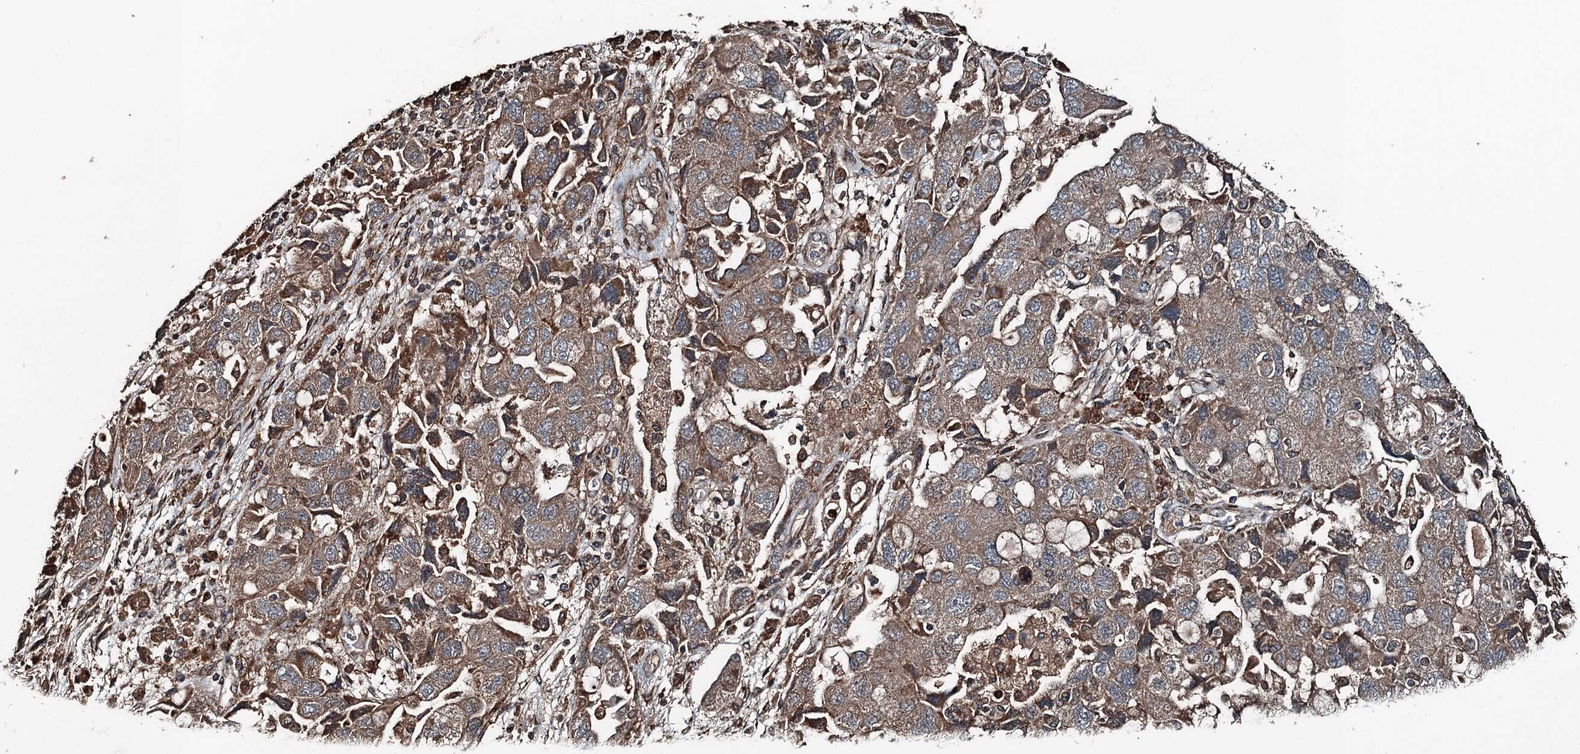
{"staining": {"intensity": "moderate", "quantity": ">75%", "location": "cytoplasmic/membranous"}, "tissue": "ovarian cancer", "cell_type": "Tumor cells", "image_type": "cancer", "snomed": [{"axis": "morphology", "description": "Carcinoma, NOS"}, {"axis": "morphology", "description": "Cystadenocarcinoma, serous, NOS"}, {"axis": "topography", "description": "Ovary"}], "caption": "Moderate cytoplasmic/membranous protein positivity is seen in approximately >75% of tumor cells in ovarian cancer (carcinoma).", "gene": "TCTN1", "patient": {"sex": "female", "age": 69}}